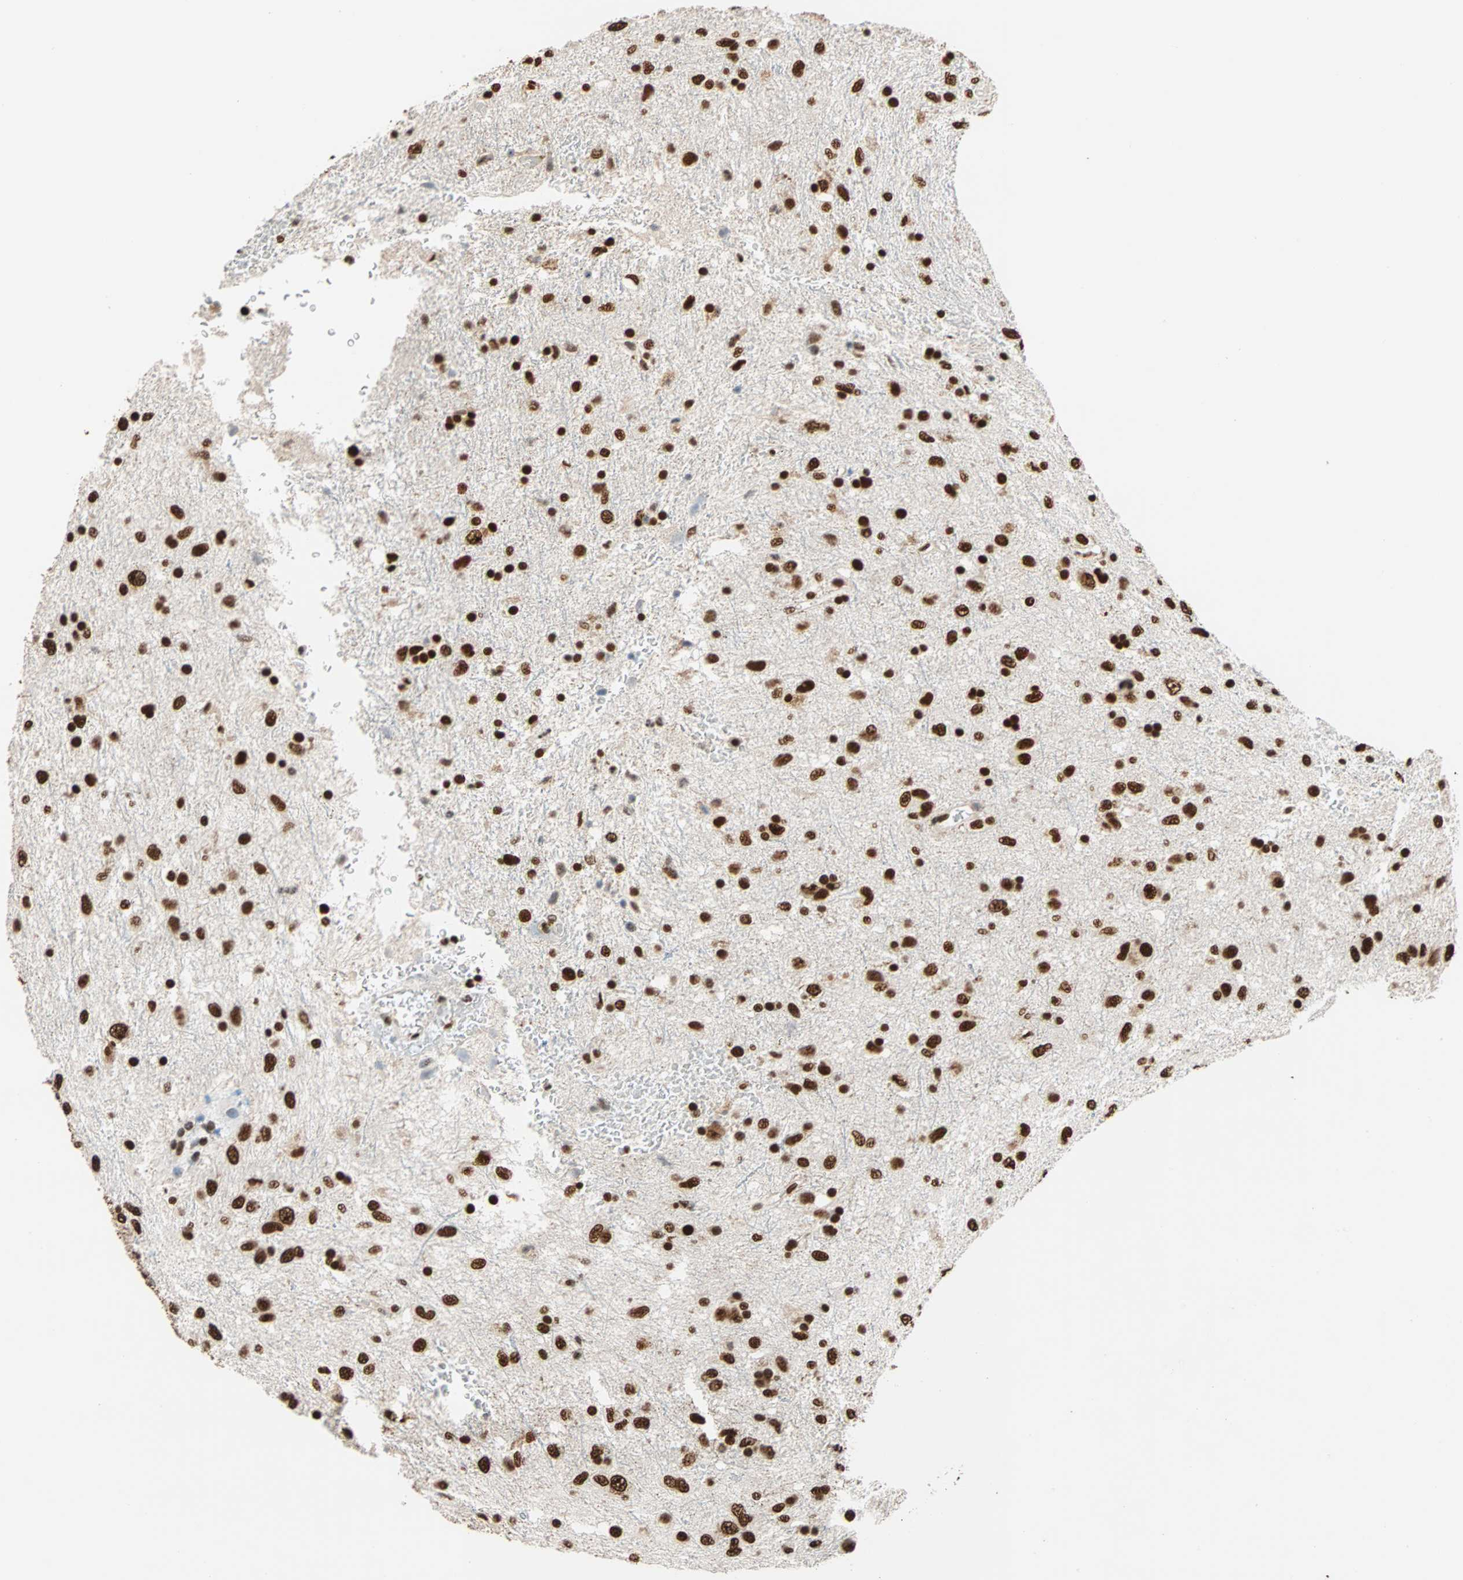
{"staining": {"intensity": "strong", "quantity": ">75%", "location": "nuclear"}, "tissue": "glioma", "cell_type": "Tumor cells", "image_type": "cancer", "snomed": [{"axis": "morphology", "description": "Glioma, malignant, Low grade"}, {"axis": "topography", "description": "Brain"}], "caption": "Brown immunohistochemical staining in human glioma reveals strong nuclear positivity in about >75% of tumor cells.", "gene": "ILF2", "patient": {"sex": "male", "age": 77}}